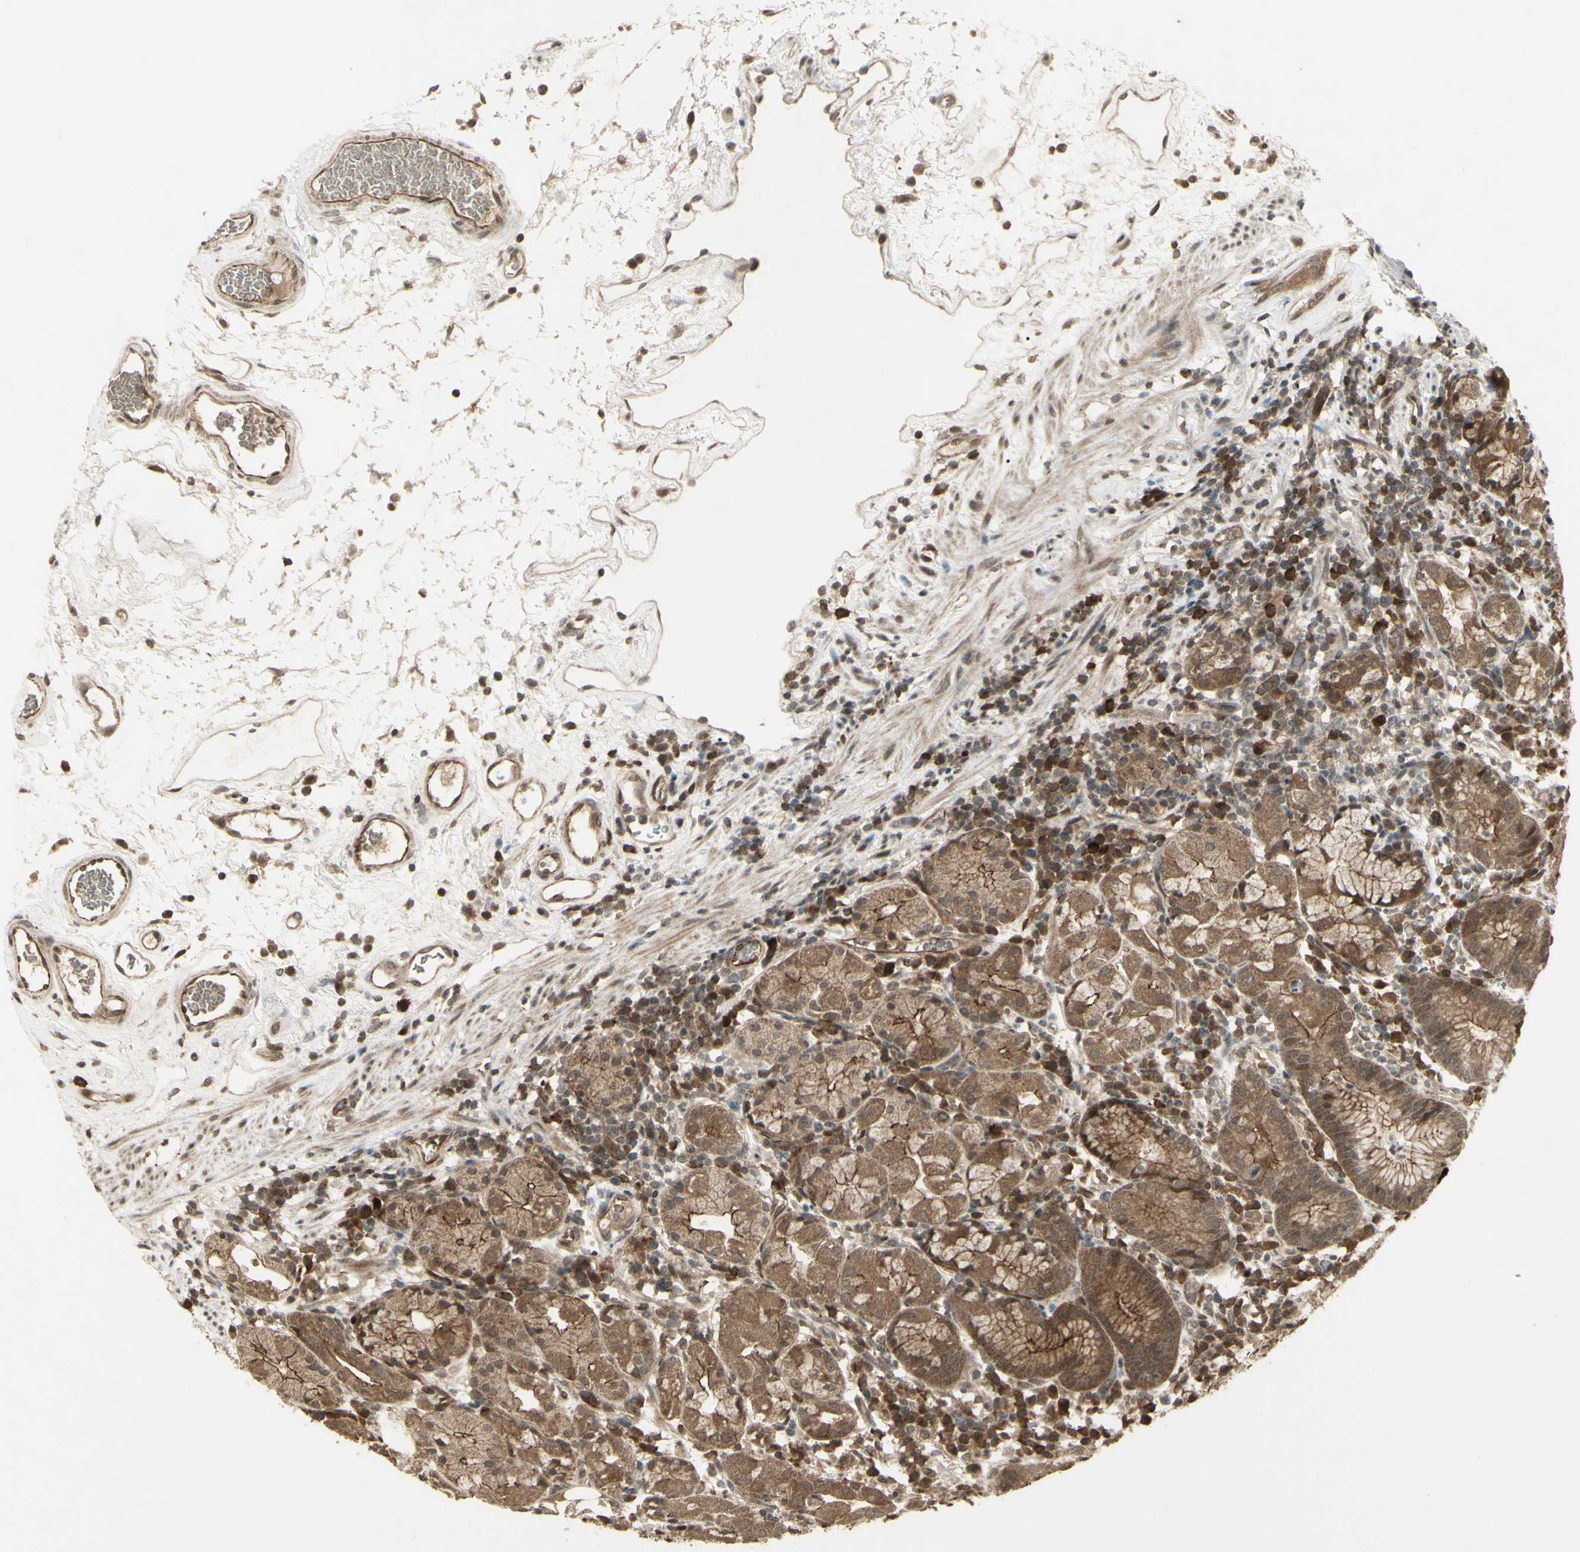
{"staining": {"intensity": "moderate", "quantity": ">75%", "location": "cytoplasmic/membranous,nuclear"}, "tissue": "stomach", "cell_type": "Glandular cells", "image_type": "normal", "snomed": [{"axis": "morphology", "description": "Normal tissue, NOS"}, {"axis": "topography", "description": "Stomach"}, {"axis": "topography", "description": "Stomach, lower"}], "caption": "Stomach stained with a protein marker reveals moderate staining in glandular cells.", "gene": "BLNK", "patient": {"sex": "female", "age": 75}}